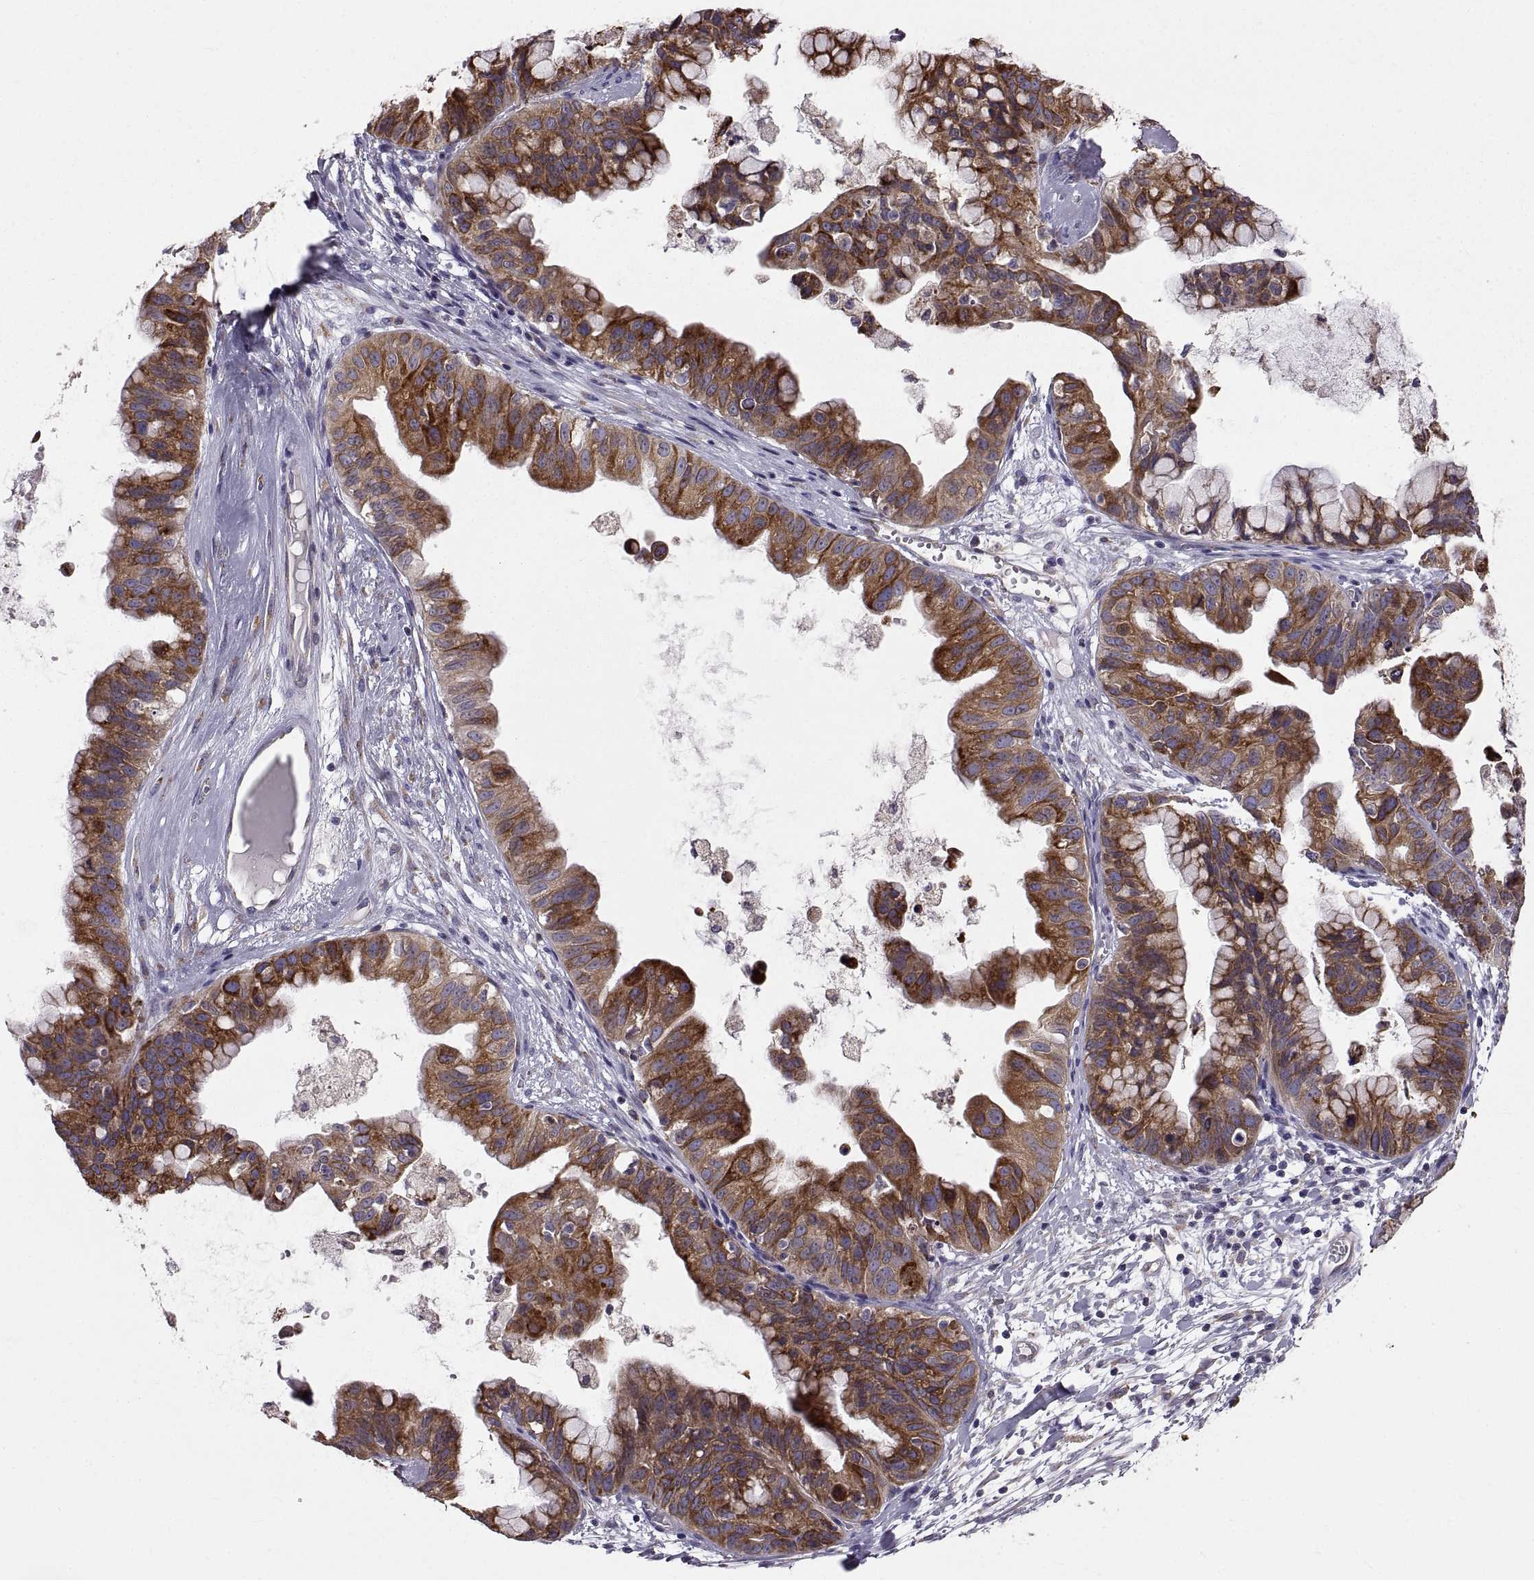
{"staining": {"intensity": "strong", "quantity": ">75%", "location": "cytoplasmic/membranous"}, "tissue": "ovarian cancer", "cell_type": "Tumor cells", "image_type": "cancer", "snomed": [{"axis": "morphology", "description": "Cystadenocarcinoma, mucinous, NOS"}, {"axis": "topography", "description": "Ovary"}], "caption": "Immunohistochemical staining of human ovarian mucinous cystadenocarcinoma reveals high levels of strong cytoplasmic/membranous expression in approximately >75% of tumor cells.", "gene": "PLEKHB2", "patient": {"sex": "female", "age": 76}}